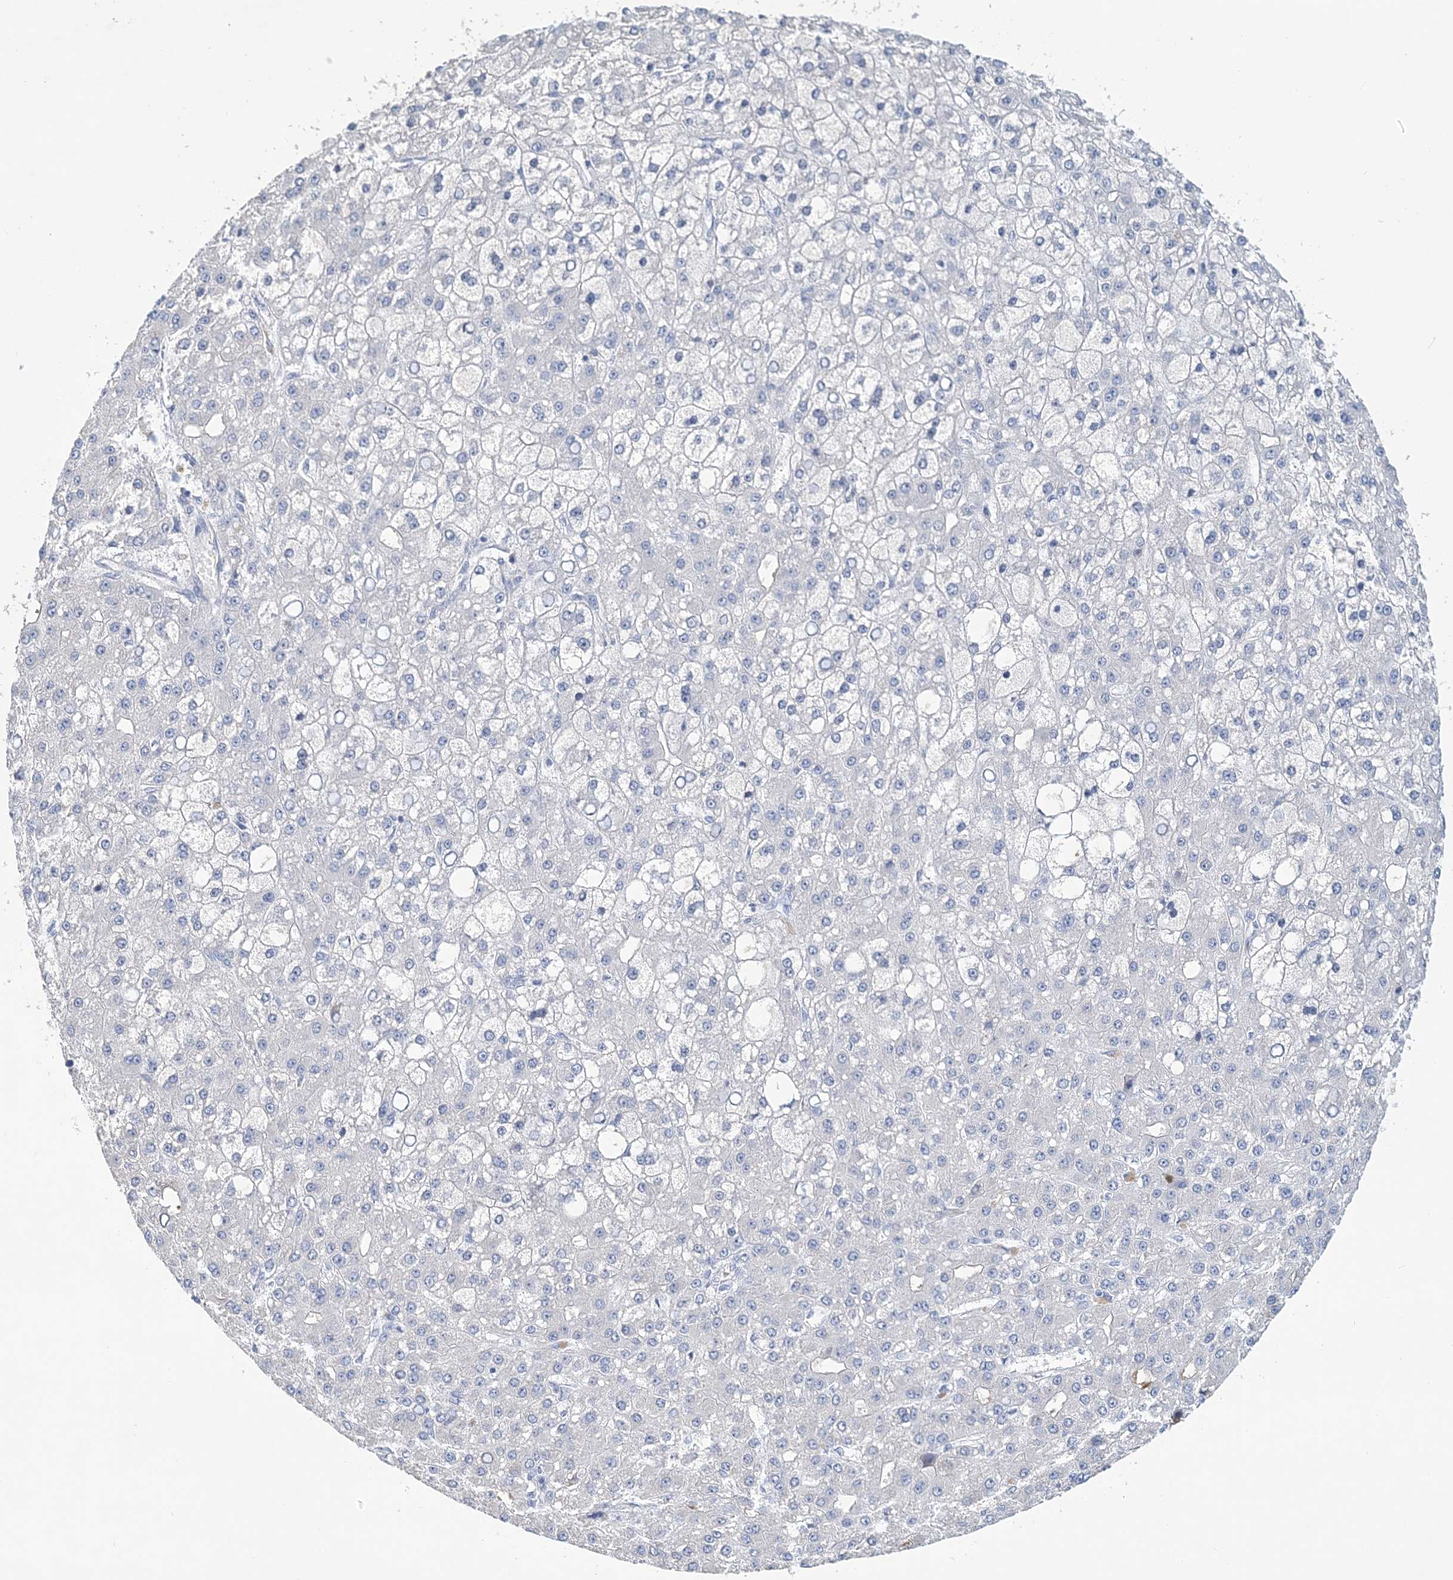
{"staining": {"intensity": "negative", "quantity": "none", "location": "none"}, "tissue": "liver cancer", "cell_type": "Tumor cells", "image_type": "cancer", "snomed": [{"axis": "morphology", "description": "Carcinoma, Hepatocellular, NOS"}, {"axis": "topography", "description": "Liver"}], "caption": "An IHC micrograph of liver cancer (hepatocellular carcinoma) is shown. There is no staining in tumor cells of liver cancer (hepatocellular carcinoma).", "gene": "LRRIQ4", "patient": {"sex": "male", "age": 67}}